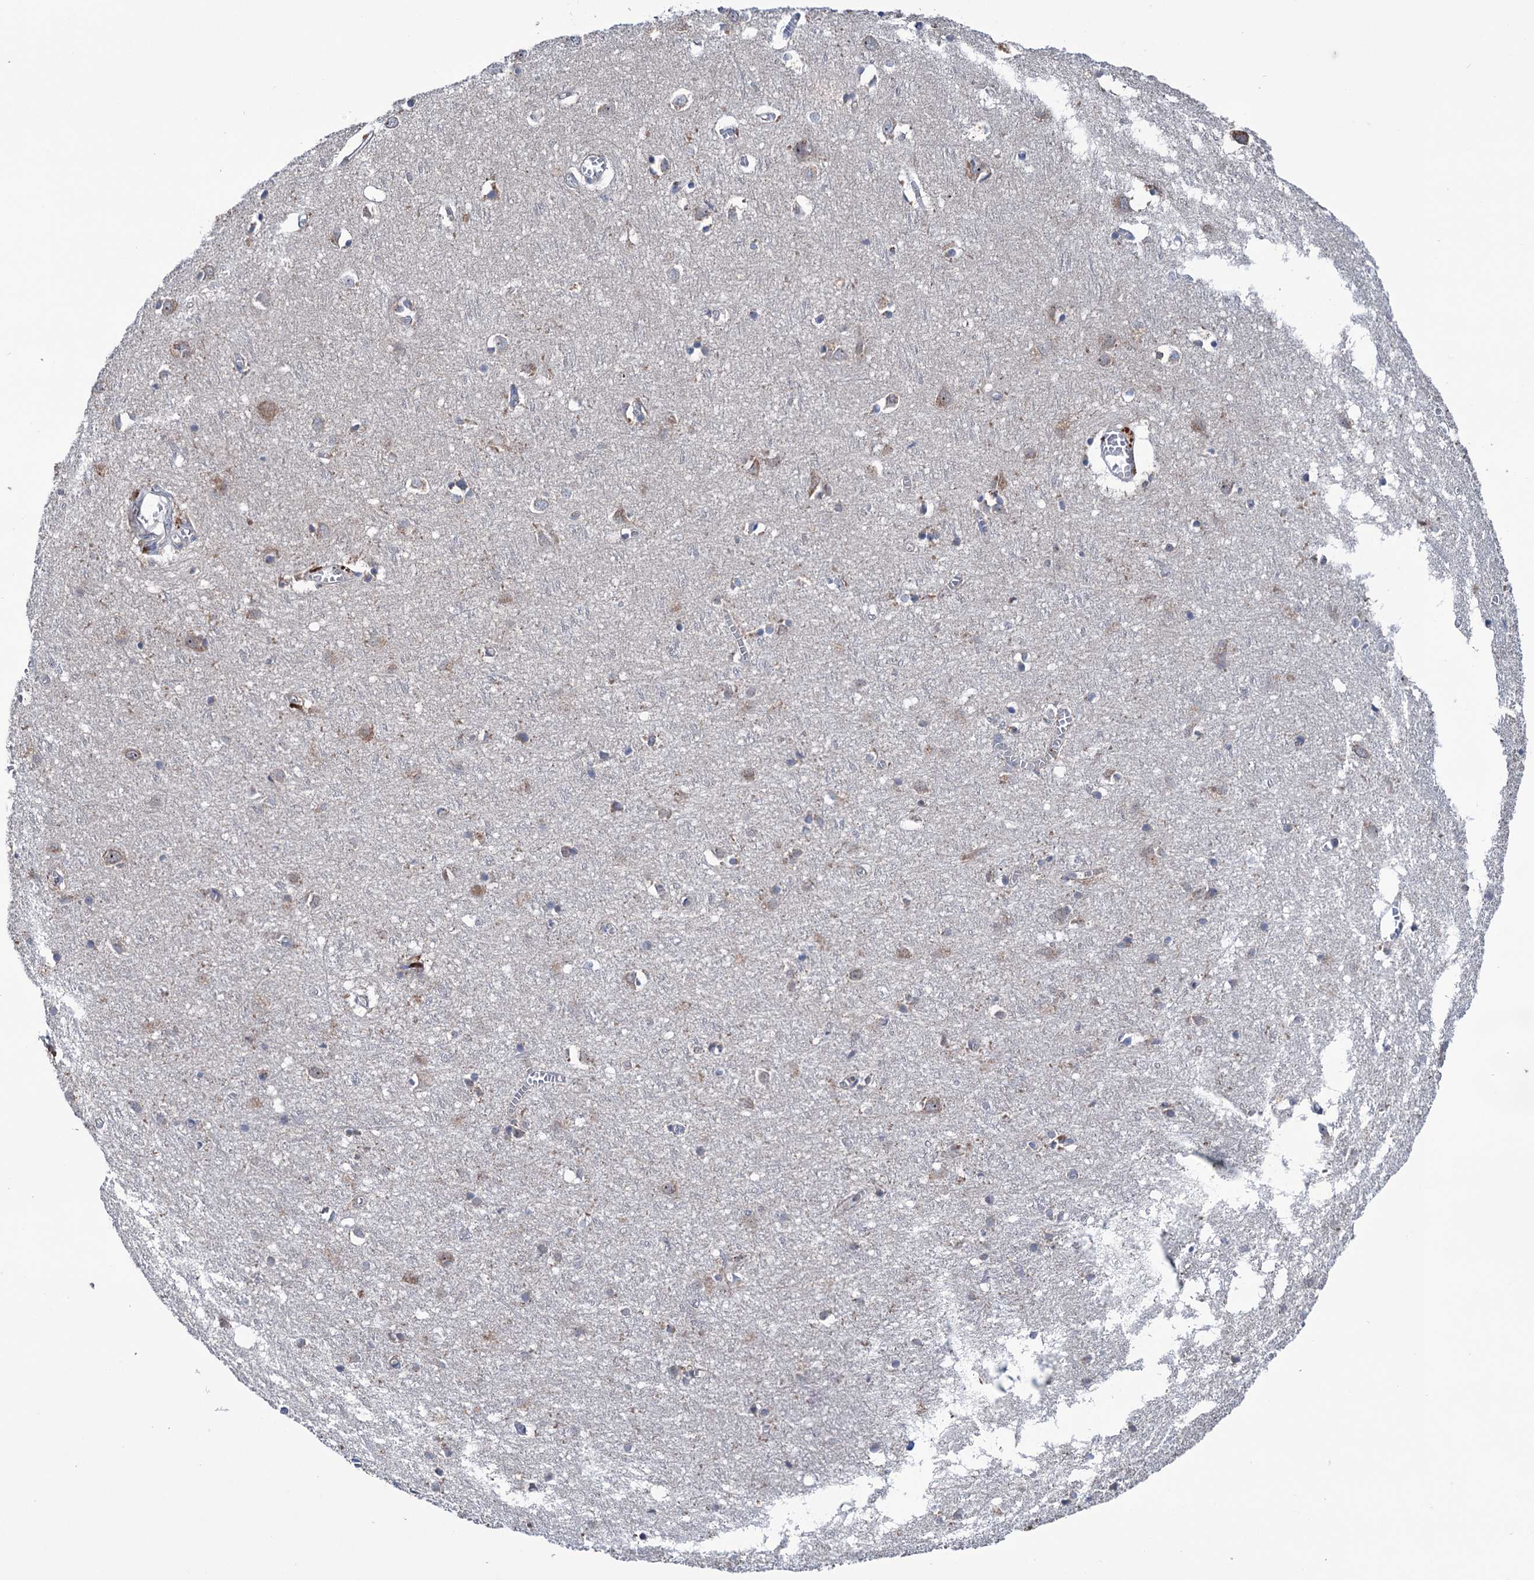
{"staining": {"intensity": "negative", "quantity": "none", "location": "none"}, "tissue": "cerebral cortex", "cell_type": "Endothelial cells", "image_type": "normal", "snomed": [{"axis": "morphology", "description": "Normal tissue, NOS"}, {"axis": "topography", "description": "Cerebral cortex"}], "caption": "Endothelial cells show no significant expression in unremarkable cerebral cortex.", "gene": "HTR3B", "patient": {"sex": "female", "age": 64}}